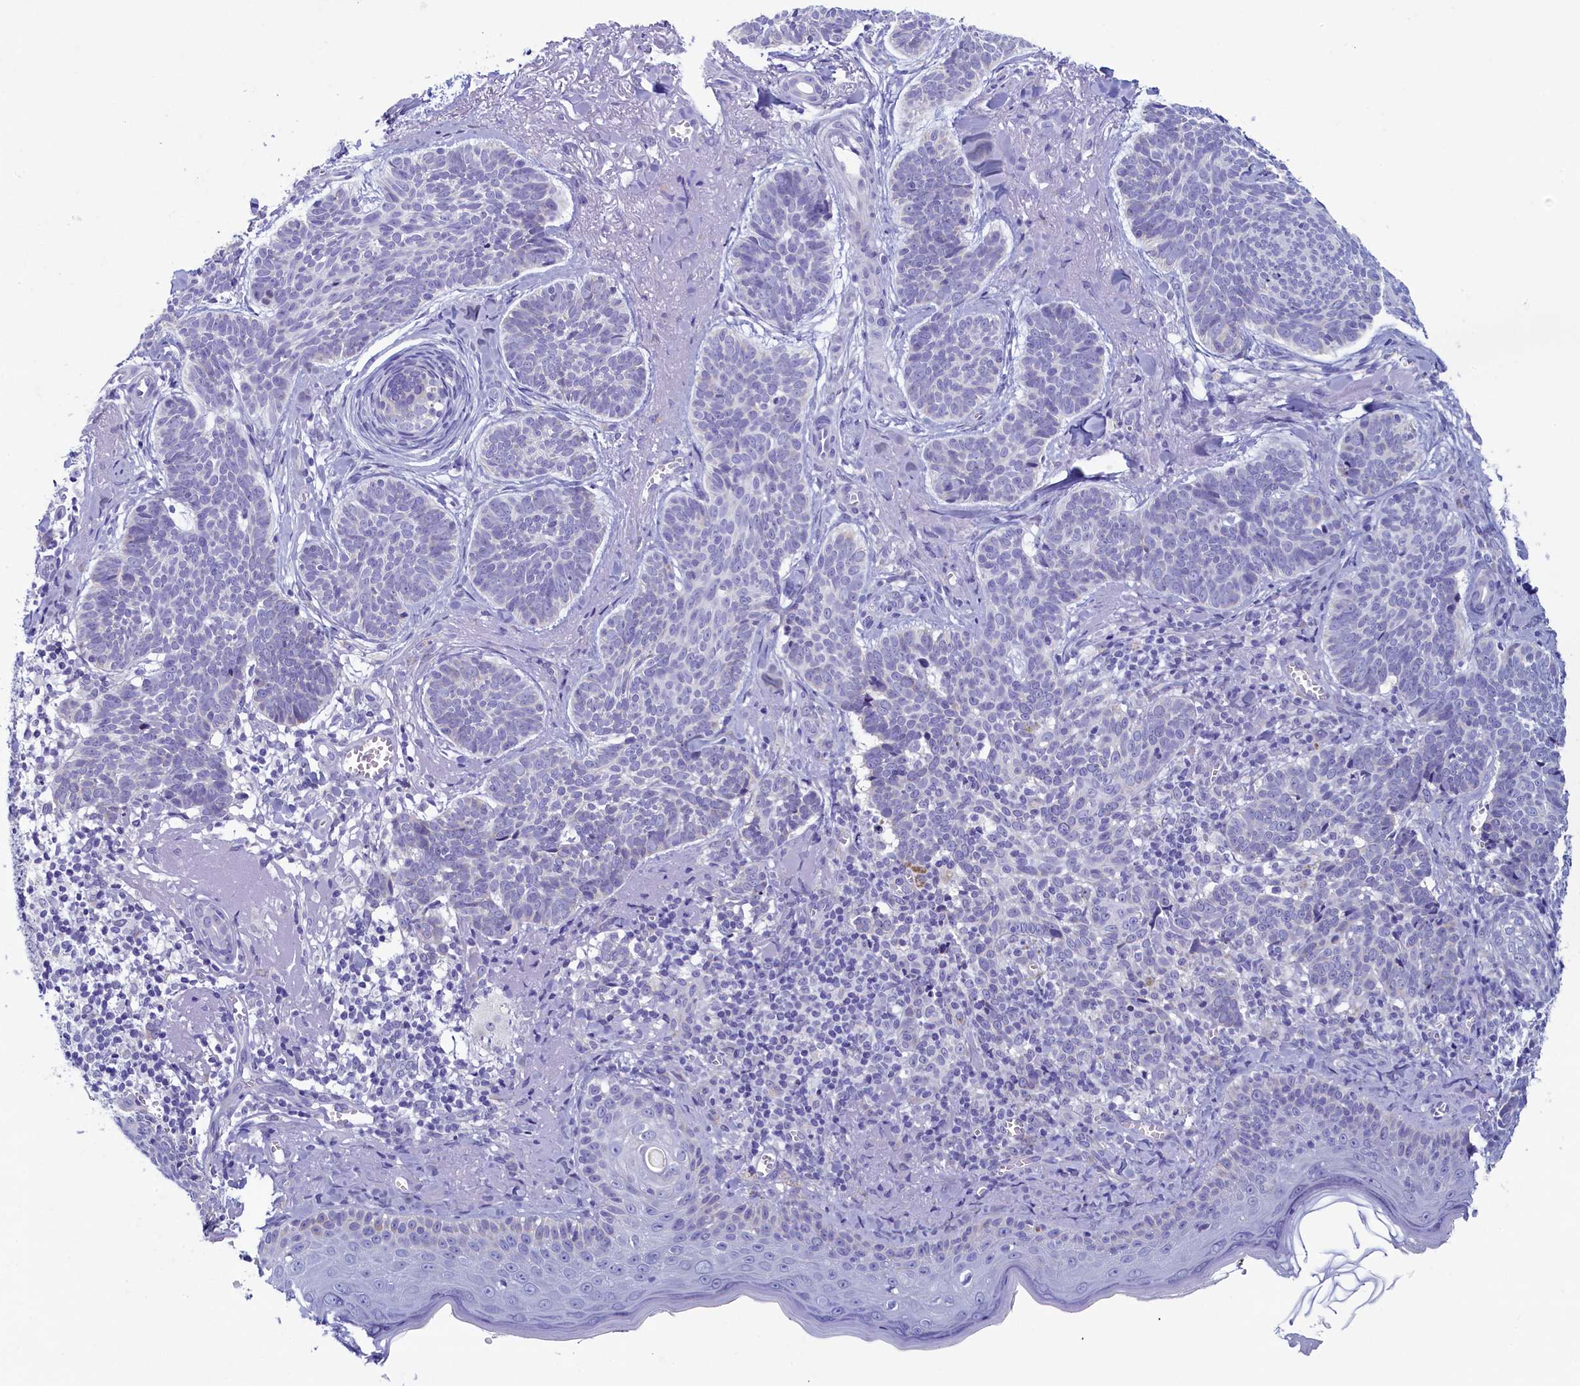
{"staining": {"intensity": "negative", "quantity": "none", "location": "none"}, "tissue": "skin cancer", "cell_type": "Tumor cells", "image_type": "cancer", "snomed": [{"axis": "morphology", "description": "Basal cell carcinoma"}, {"axis": "topography", "description": "Skin"}], "caption": "IHC histopathology image of neoplastic tissue: human skin cancer stained with DAB (3,3'-diaminobenzidine) displays no significant protein positivity in tumor cells. (Brightfield microscopy of DAB immunohistochemistry at high magnification).", "gene": "SKA3", "patient": {"sex": "female", "age": 74}}